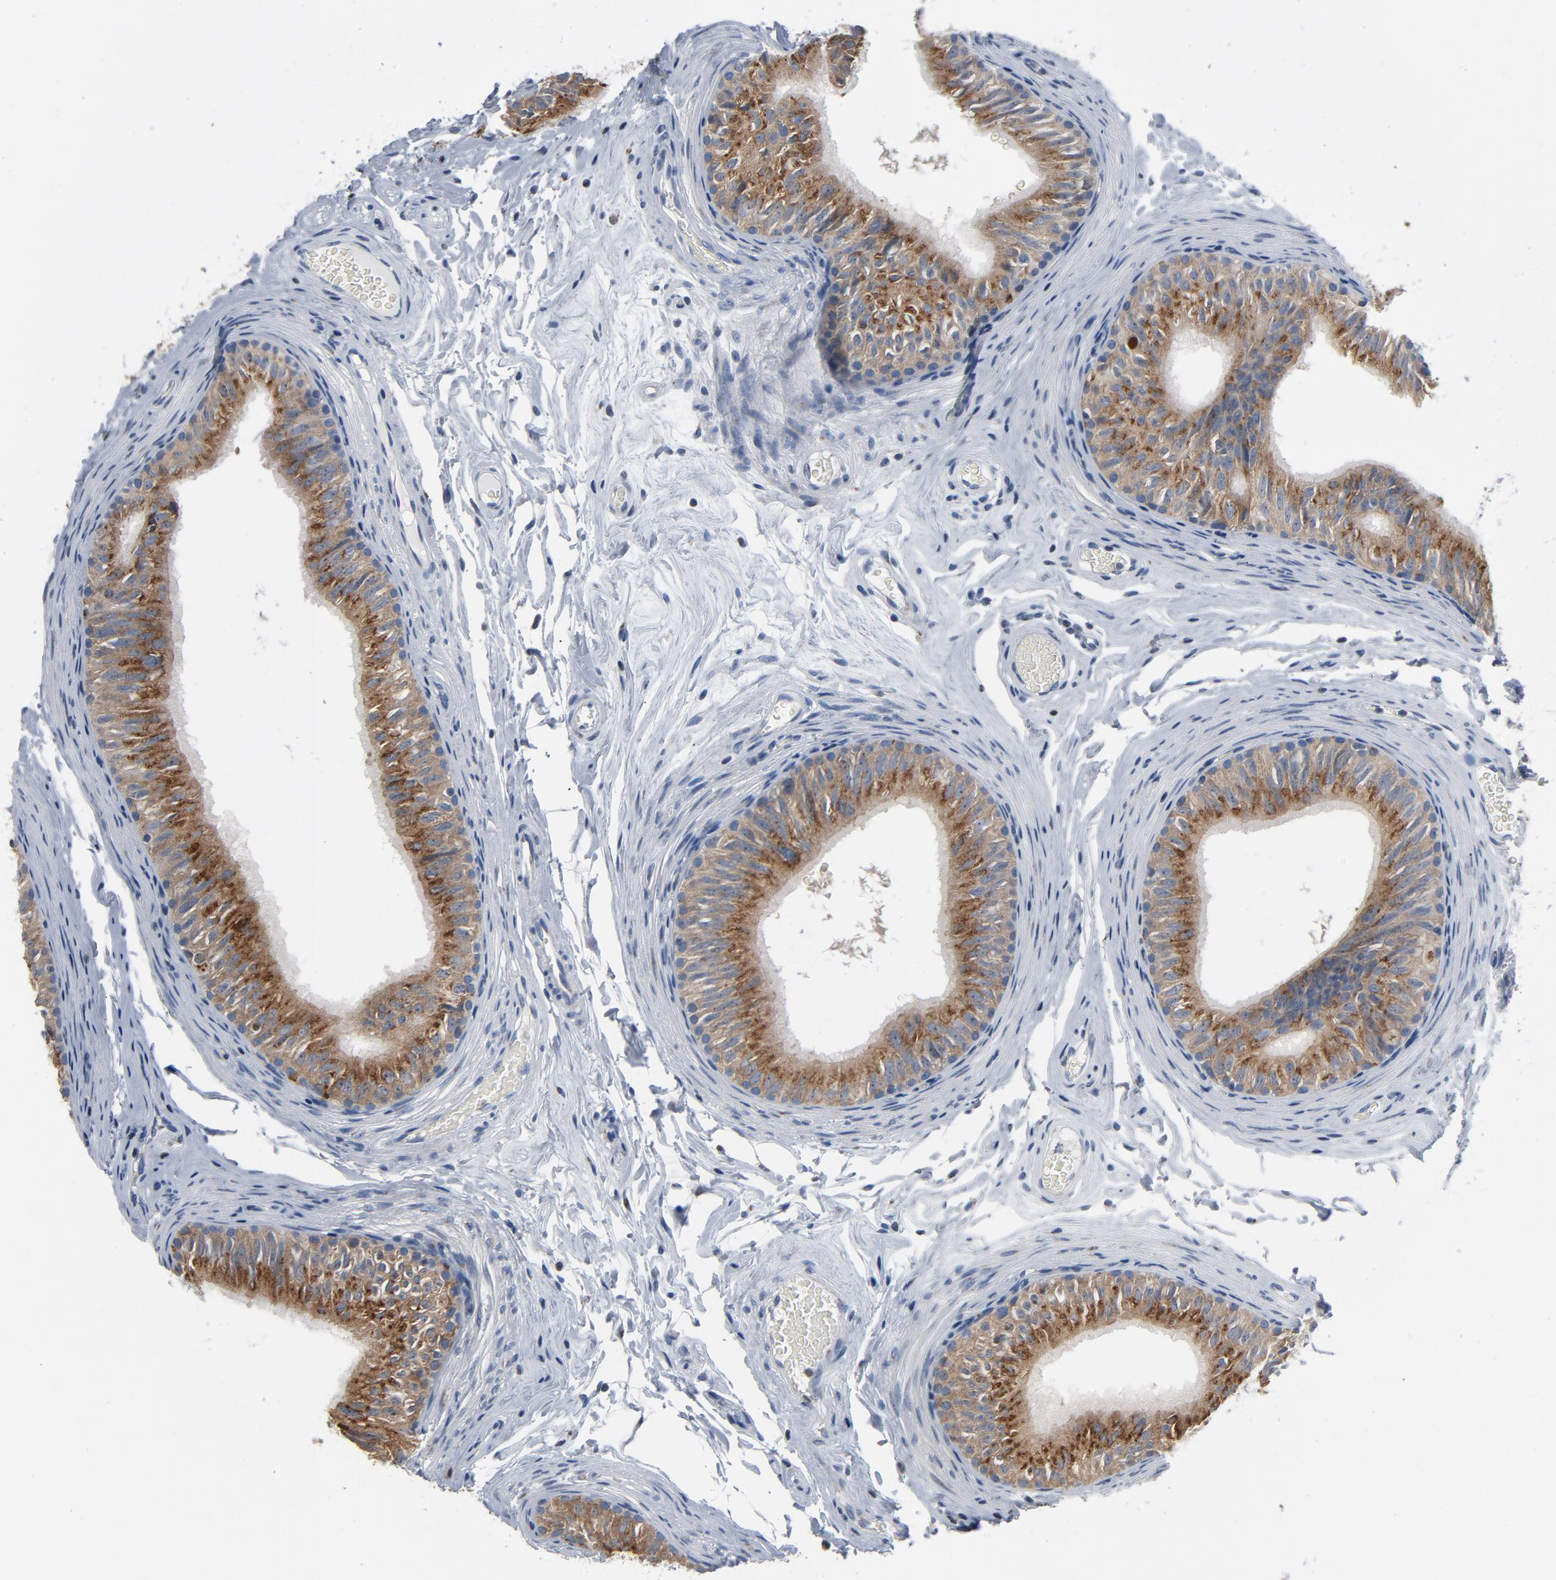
{"staining": {"intensity": "strong", "quantity": ">75%", "location": "cytoplasmic/membranous"}, "tissue": "epididymis", "cell_type": "Glandular cells", "image_type": "normal", "snomed": [{"axis": "morphology", "description": "Normal tissue, NOS"}, {"axis": "topography", "description": "Testis"}, {"axis": "topography", "description": "Epididymis"}], "caption": "The image displays staining of unremarkable epididymis, revealing strong cytoplasmic/membranous protein staining (brown color) within glandular cells.", "gene": "YIPF6", "patient": {"sex": "male", "age": 36}}